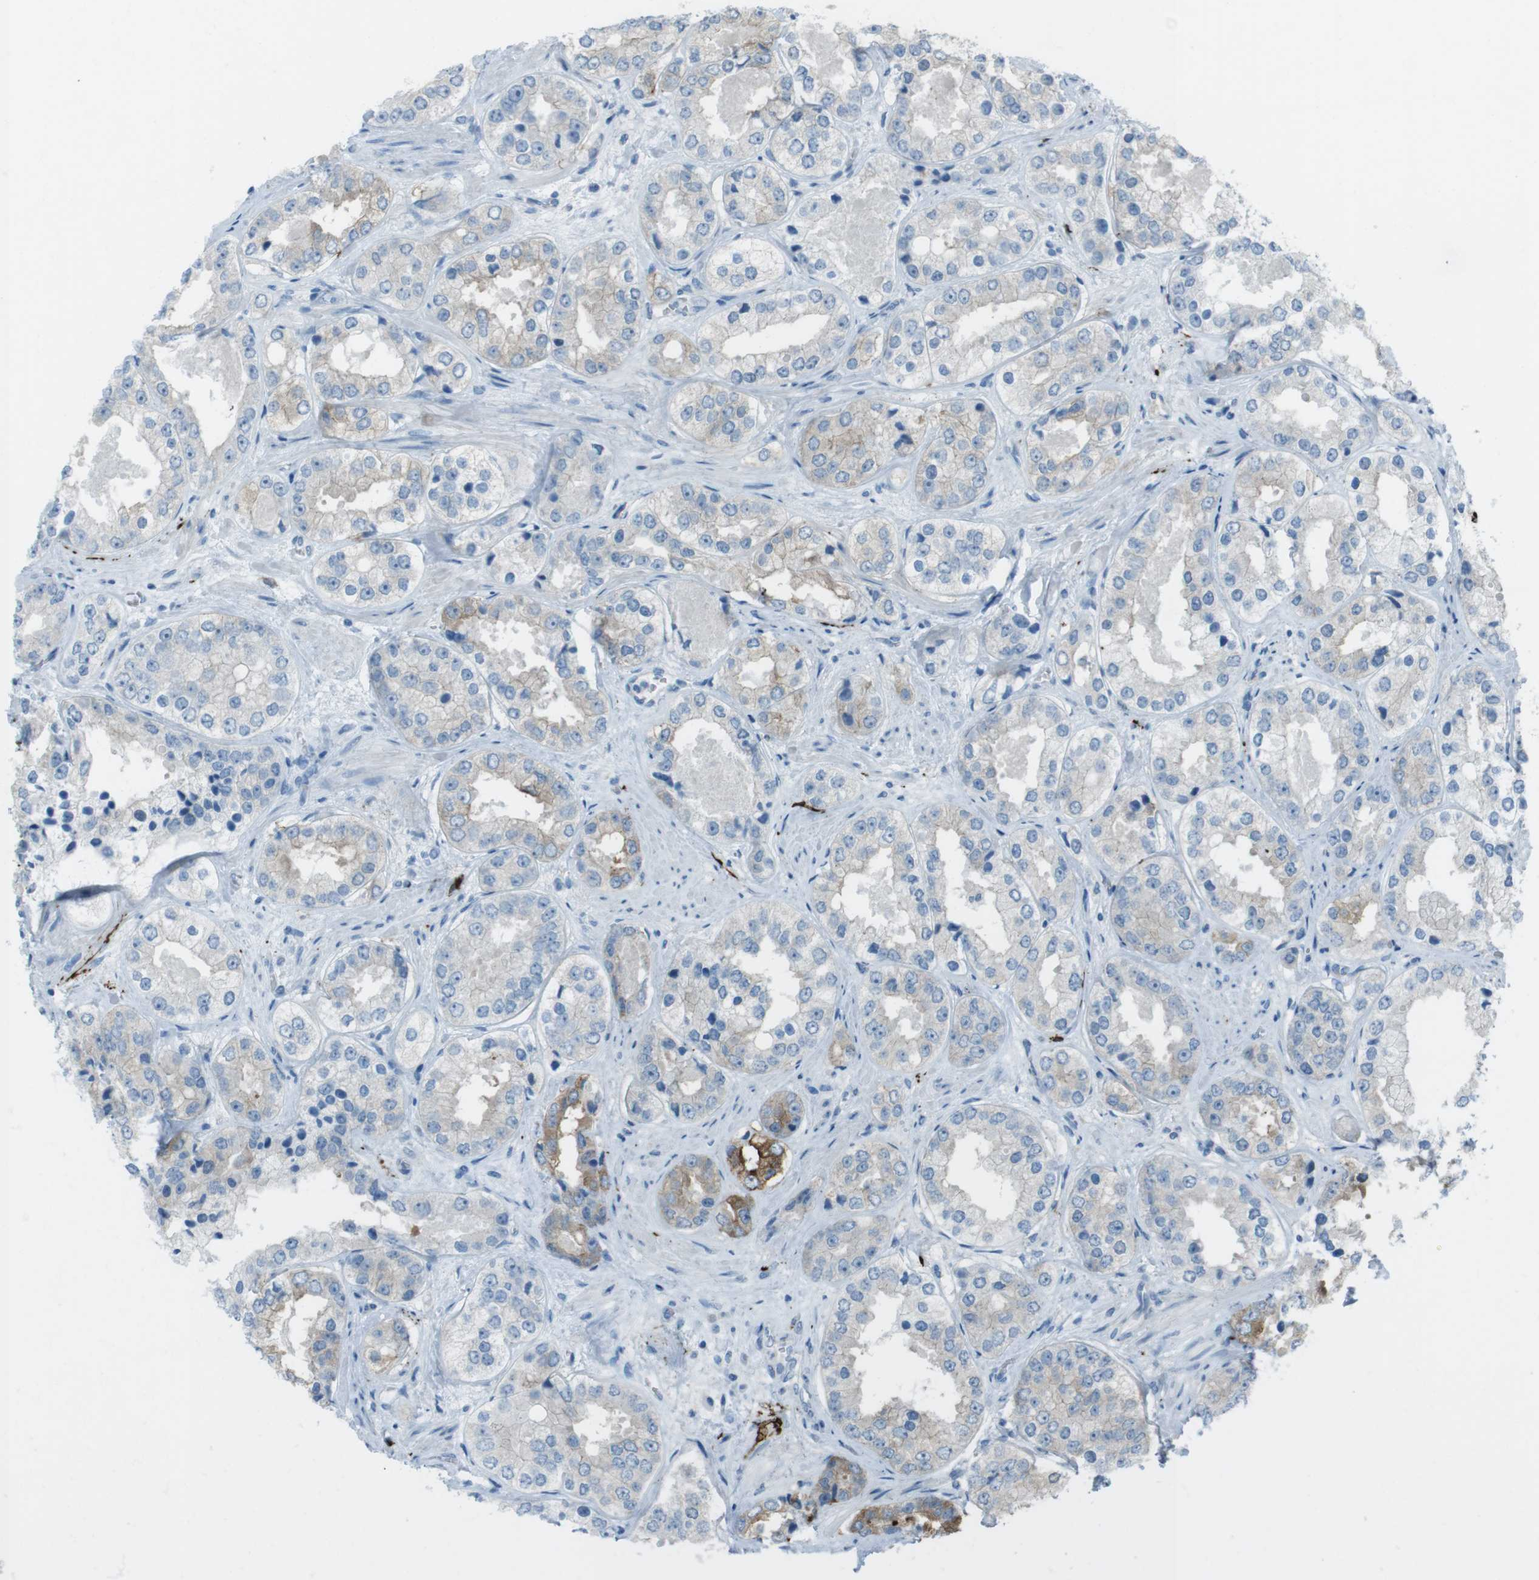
{"staining": {"intensity": "weak", "quantity": "<25%", "location": "cytoplasmic/membranous"}, "tissue": "prostate cancer", "cell_type": "Tumor cells", "image_type": "cancer", "snomed": [{"axis": "morphology", "description": "Adenocarcinoma, High grade"}, {"axis": "topography", "description": "Prostate"}], "caption": "High-grade adenocarcinoma (prostate) was stained to show a protein in brown. There is no significant staining in tumor cells. Brightfield microscopy of immunohistochemistry (IHC) stained with DAB (brown) and hematoxylin (blue), captured at high magnification.", "gene": "TUBB2A", "patient": {"sex": "male", "age": 61}}